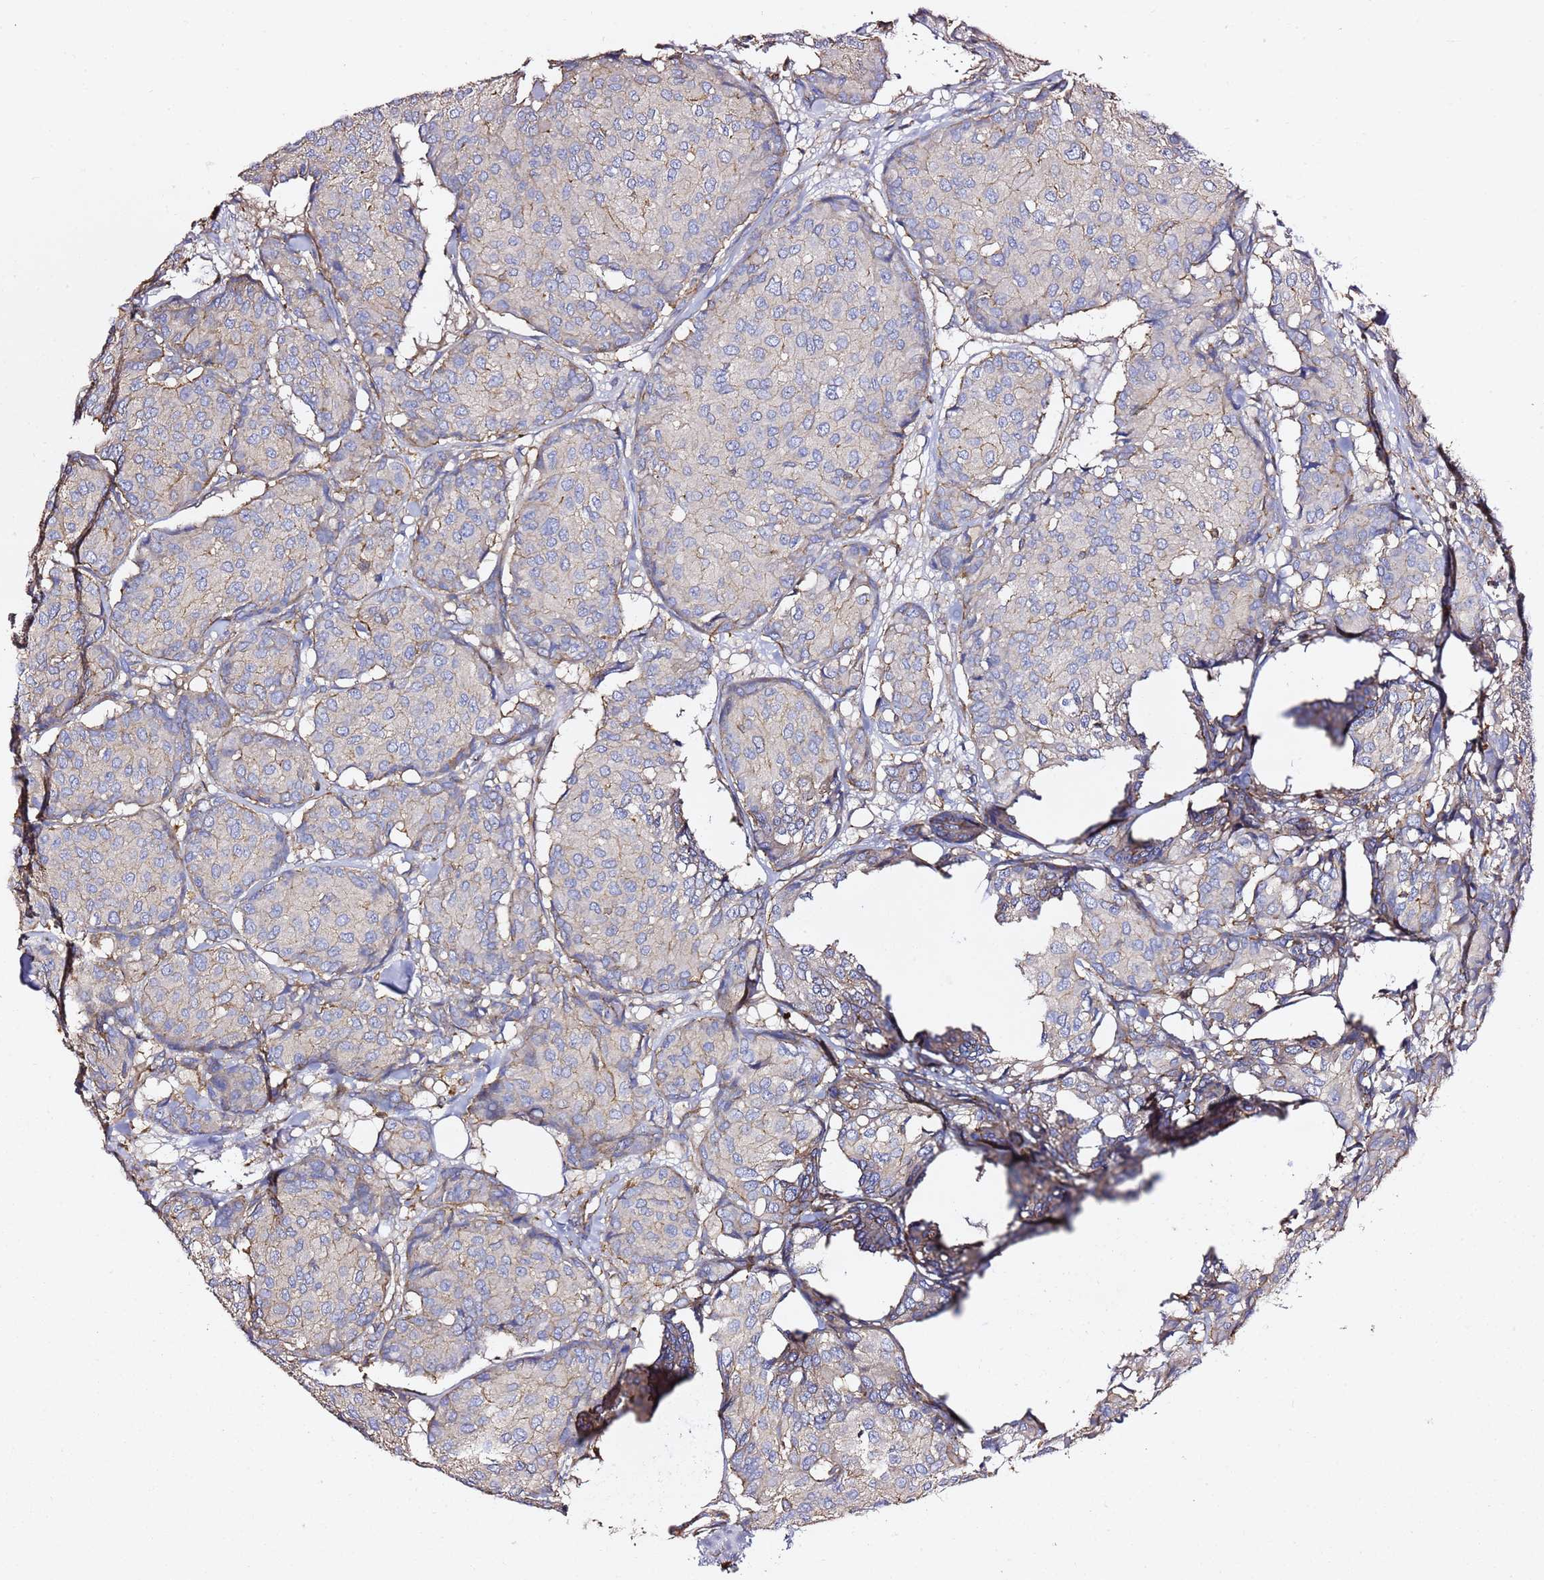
{"staining": {"intensity": "weak", "quantity": "<25%", "location": "cytoplasmic/membranous"}, "tissue": "breast cancer", "cell_type": "Tumor cells", "image_type": "cancer", "snomed": [{"axis": "morphology", "description": "Duct carcinoma"}, {"axis": "topography", "description": "Breast"}], "caption": "The histopathology image displays no significant positivity in tumor cells of breast cancer. The staining is performed using DAB (3,3'-diaminobenzidine) brown chromogen with nuclei counter-stained in using hematoxylin.", "gene": "ZFP36L2", "patient": {"sex": "female", "age": 75}}